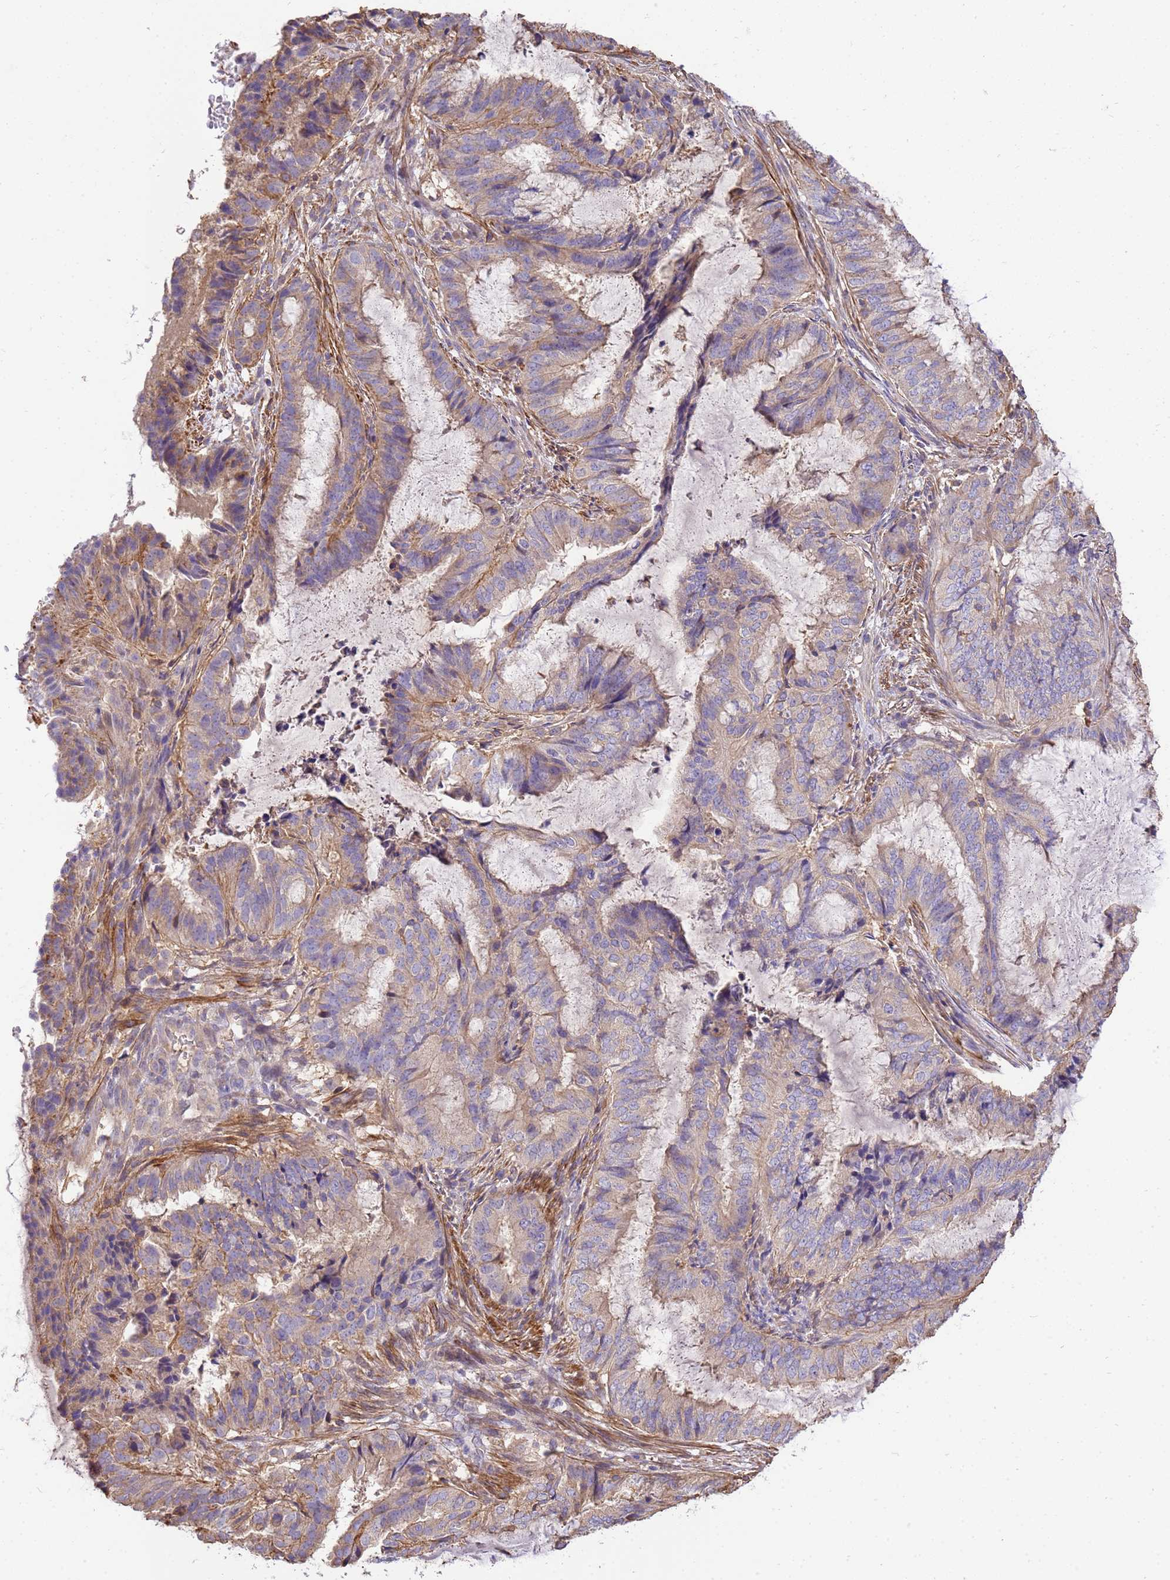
{"staining": {"intensity": "weak", "quantity": ">75%", "location": "cytoplasmic/membranous"}, "tissue": "endometrial cancer", "cell_type": "Tumor cells", "image_type": "cancer", "snomed": [{"axis": "morphology", "description": "Adenocarcinoma, NOS"}, {"axis": "topography", "description": "Endometrium"}], "caption": "Protein positivity by immunohistochemistry (IHC) exhibits weak cytoplasmic/membranous staining in about >75% of tumor cells in endometrial adenocarcinoma.", "gene": "WDR64", "patient": {"sex": "female", "age": 51}}